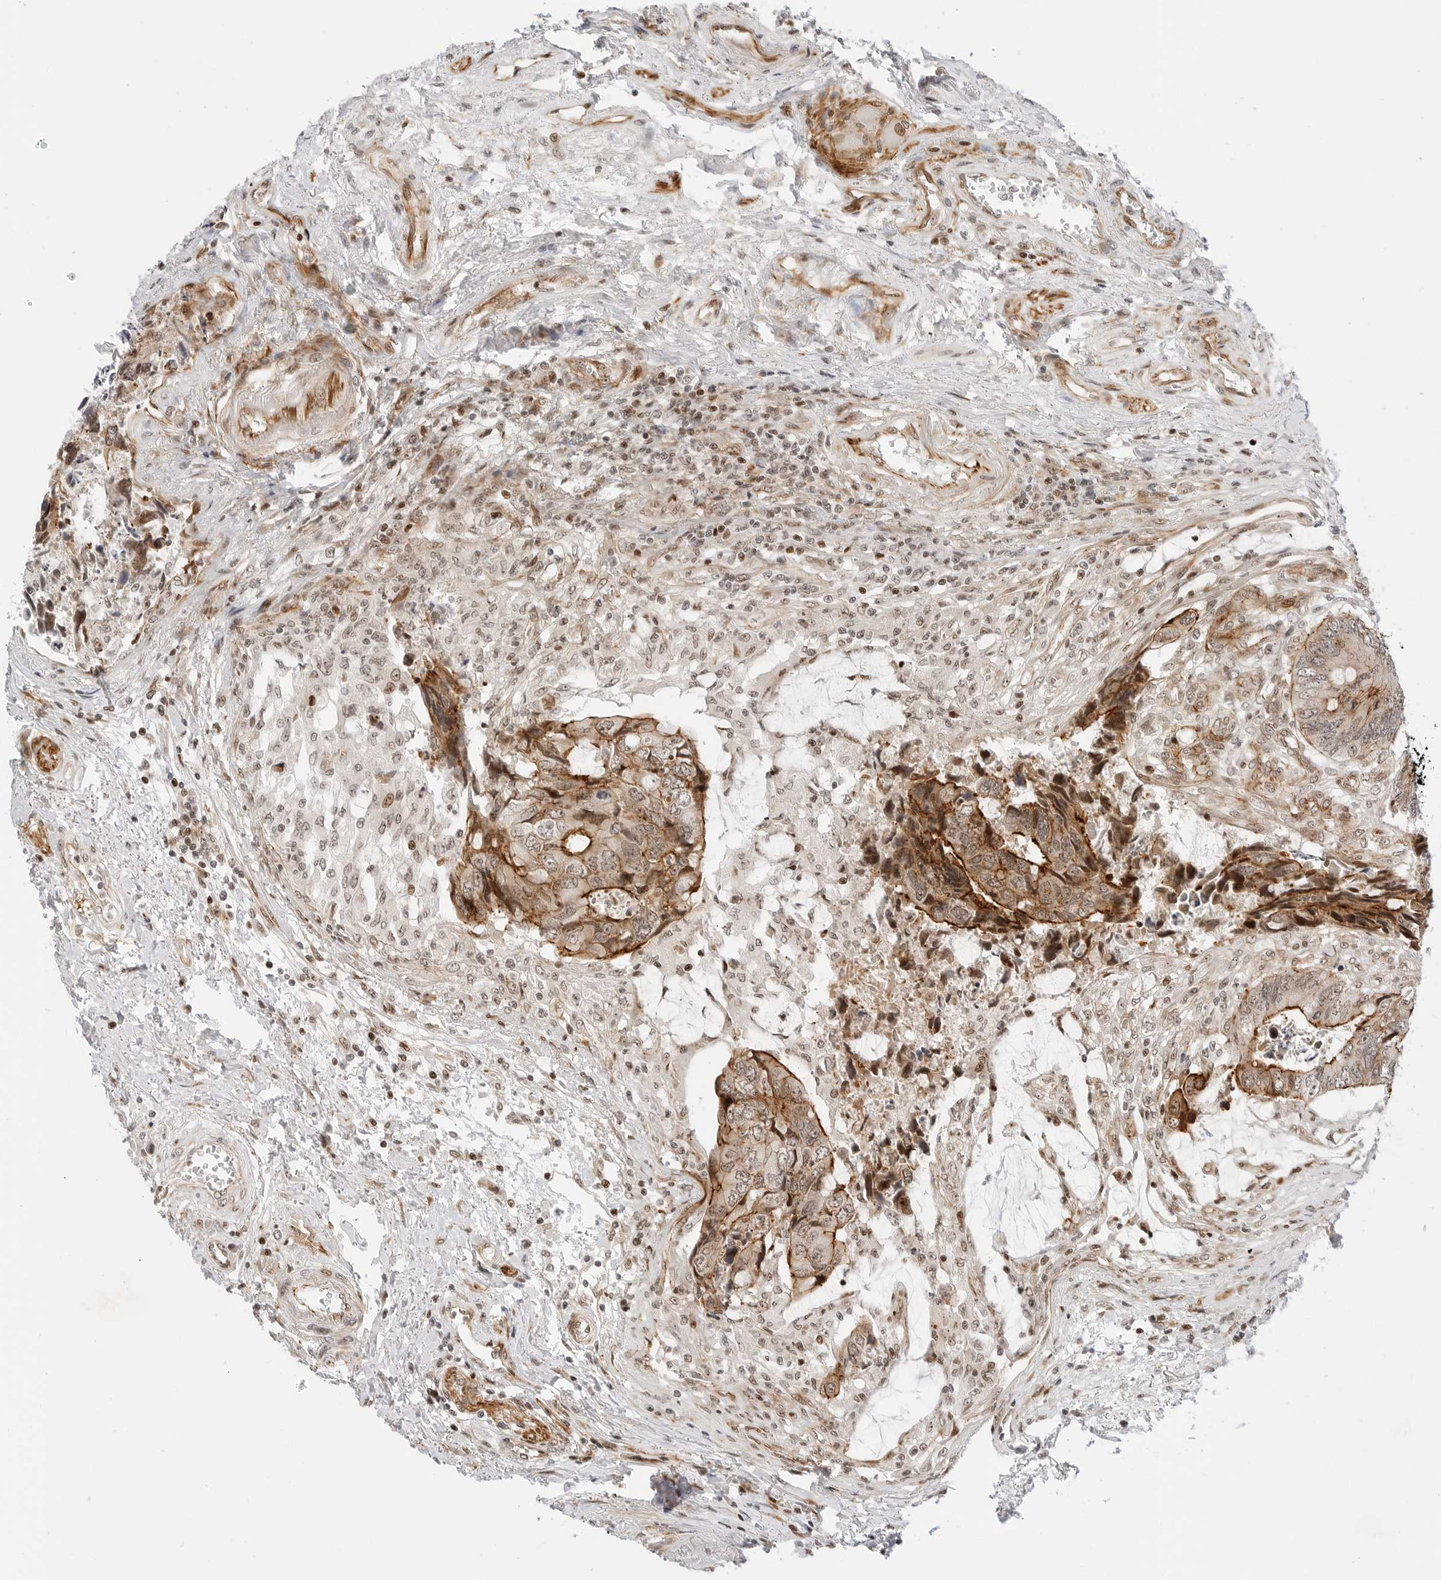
{"staining": {"intensity": "strong", "quantity": "25%-75%", "location": "cytoplasmic/membranous,nuclear"}, "tissue": "colorectal cancer", "cell_type": "Tumor cells", "image_type": "cancer", "snomed": [{"axis": "morphology", "description": "Adenocarcinoma, NOS"}, {"axis": "topography", "description": "Rectum"}], "caption": "The immunohistochemical stain shows strong cytoplasmic/membranous and nuclear staining in tumor cells of adenocarcinoma (colorectal) tissue.", "gene": "ZNF613", "patient": {"sex": "male", "age": 84}}